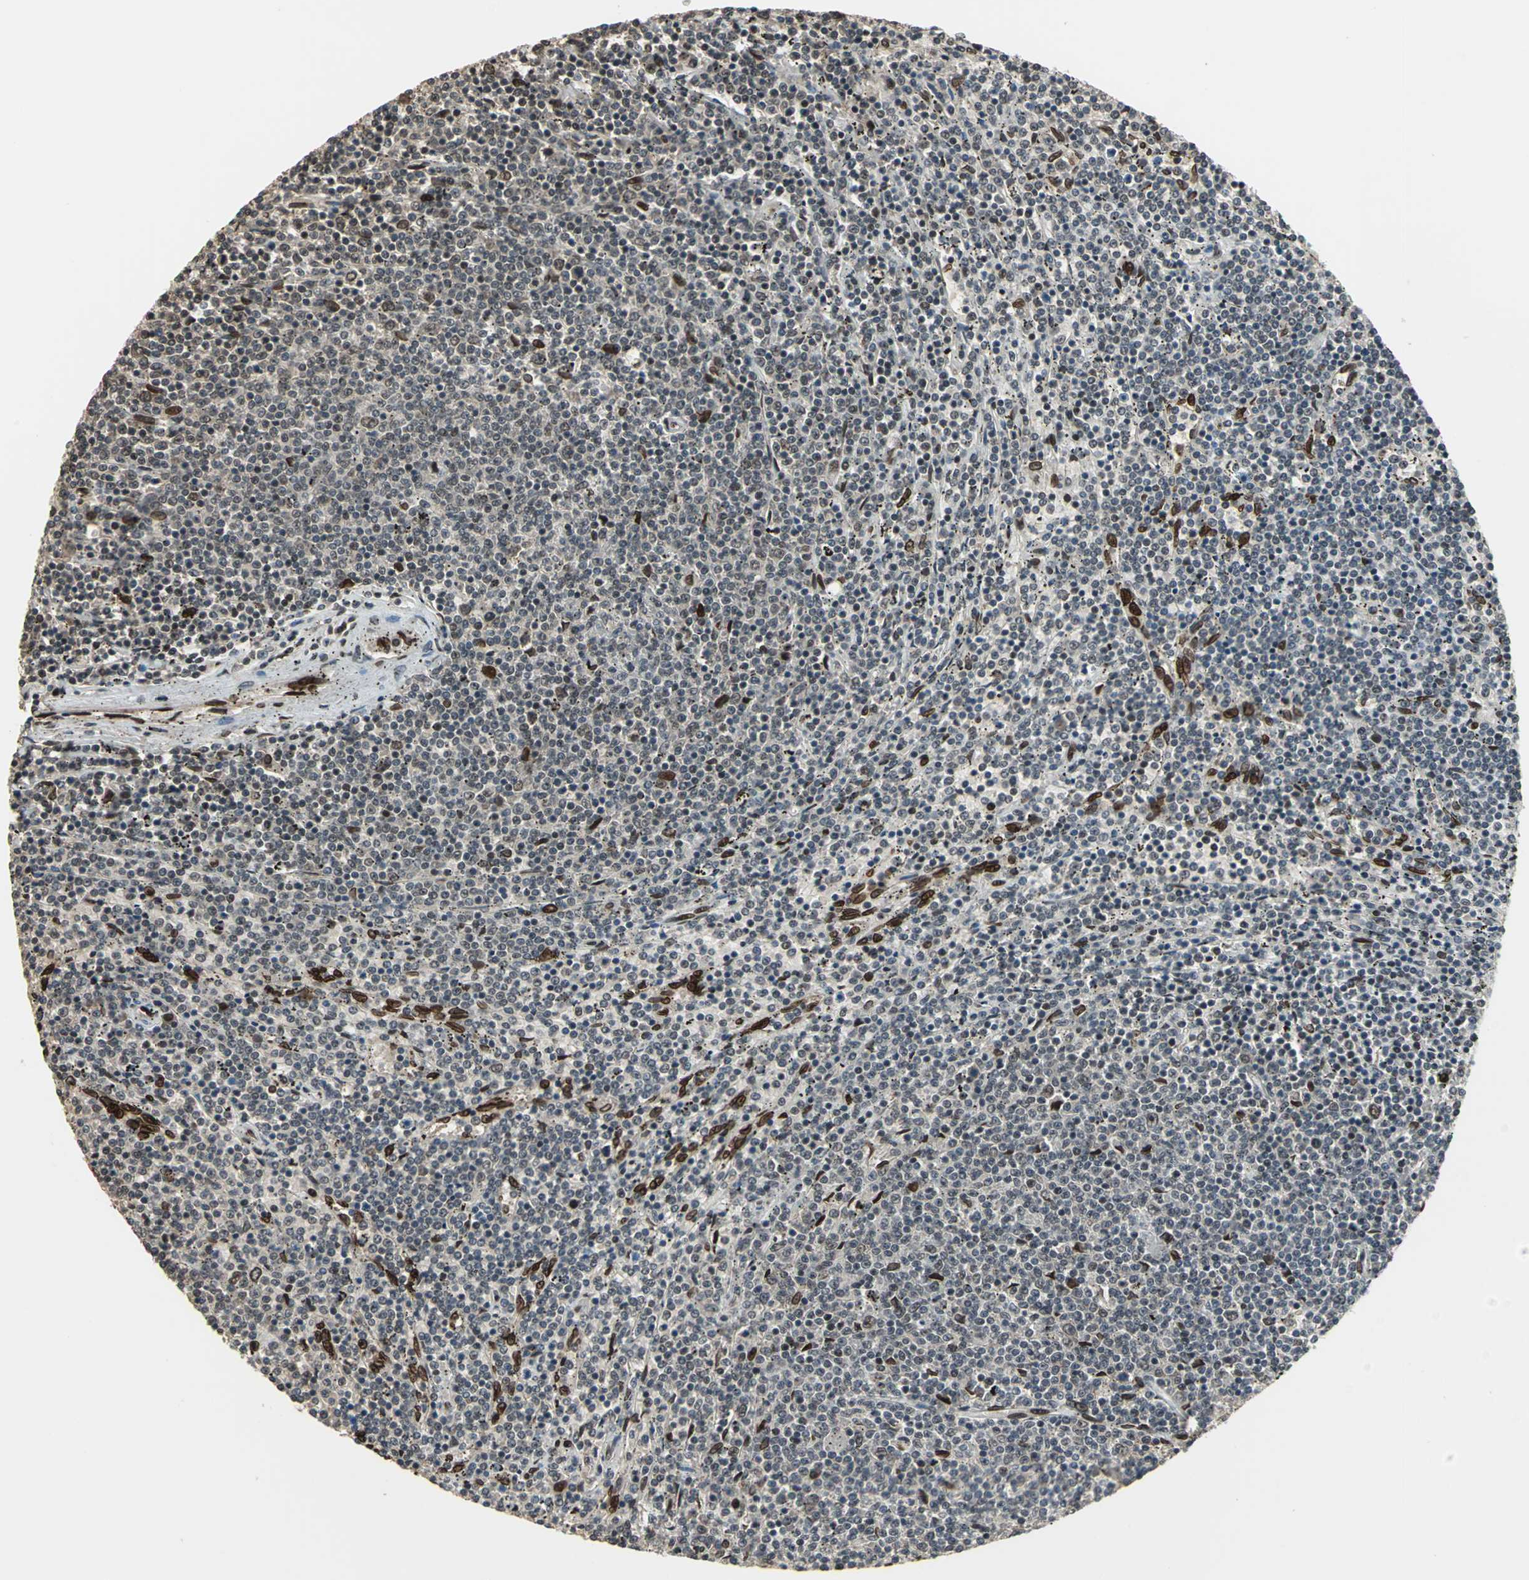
{"staining": {"intensity": "weak", "quantity": "25%-75%", "location": "nuclear"}, "tissue": "lymphoma", "cell_type": "Tumor cells", "image_type": "cancer", "snomed": [{"axis": "morphology", "description": "Malignant lymphoma, non-Hodgkin's type, Low grade"}, {"axis": "topography", "description": "Spleen"}], "caption": "Protein staining shows weak nuclear expression in approximately 25%-75% of tumor cells in lymphoma.", "gene": "ISY1", "patient": {"sex": "female", "age": 50}}